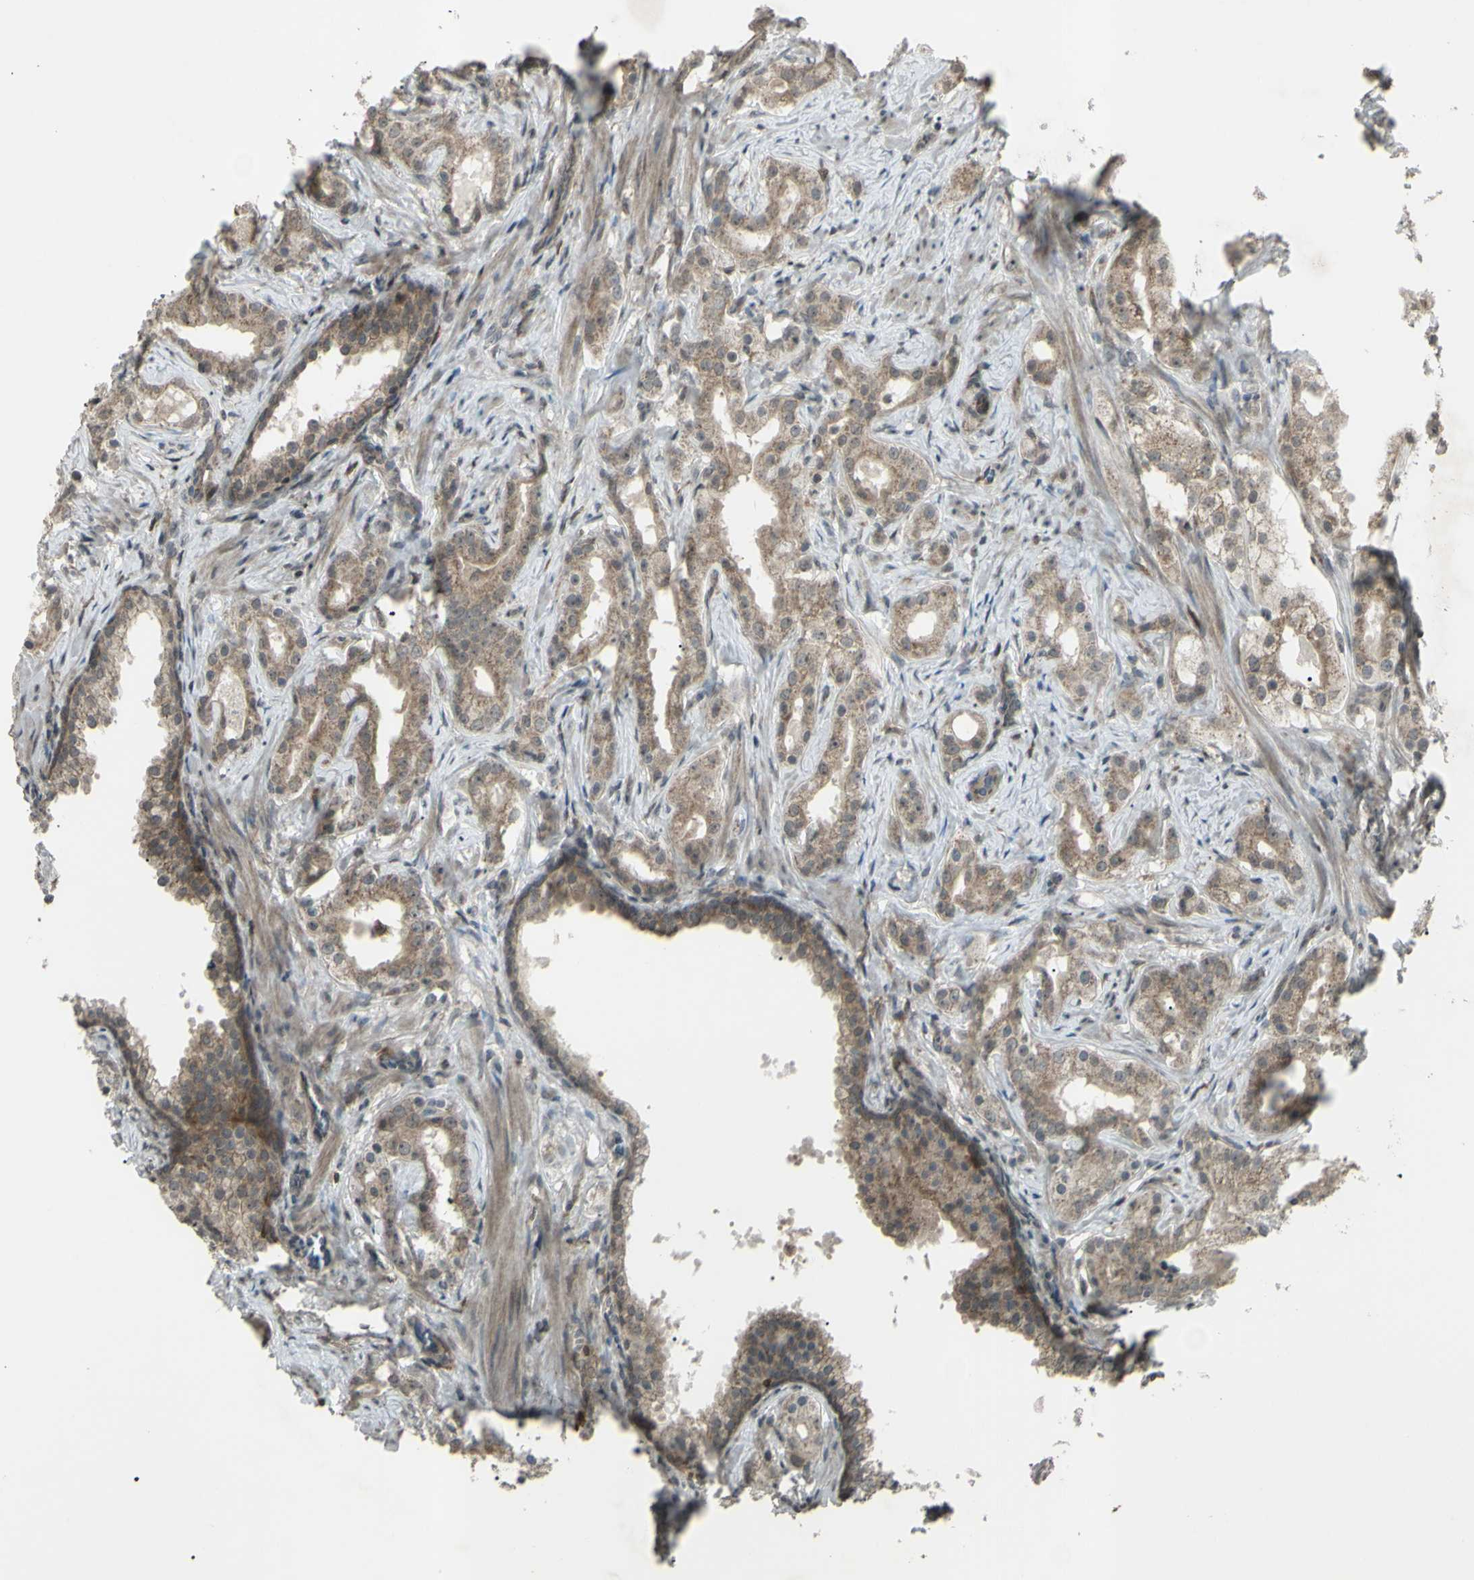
{"staining": {"intensity": "weak", "quantity": ">75%", "location": "cytoplasmic/membranous"}, "tissue": "prostate cancer", "cell_type": "Tumor cells", "image_type": "cancer", "snomed": [{"axis": "morphology", "description": "Adenocarcinoma, Low grade"}, {"axis": "topography", "description": "Prostate"}], "caption": "Immunohistochemical staining of prostate low-grade adenocarcinoma displays low levels of weak cytoplasmic/membranous protein positivity in about >75% of tumor cells.", "gene": "BLNK", "patient": {"sex": "male", "age": 59}}